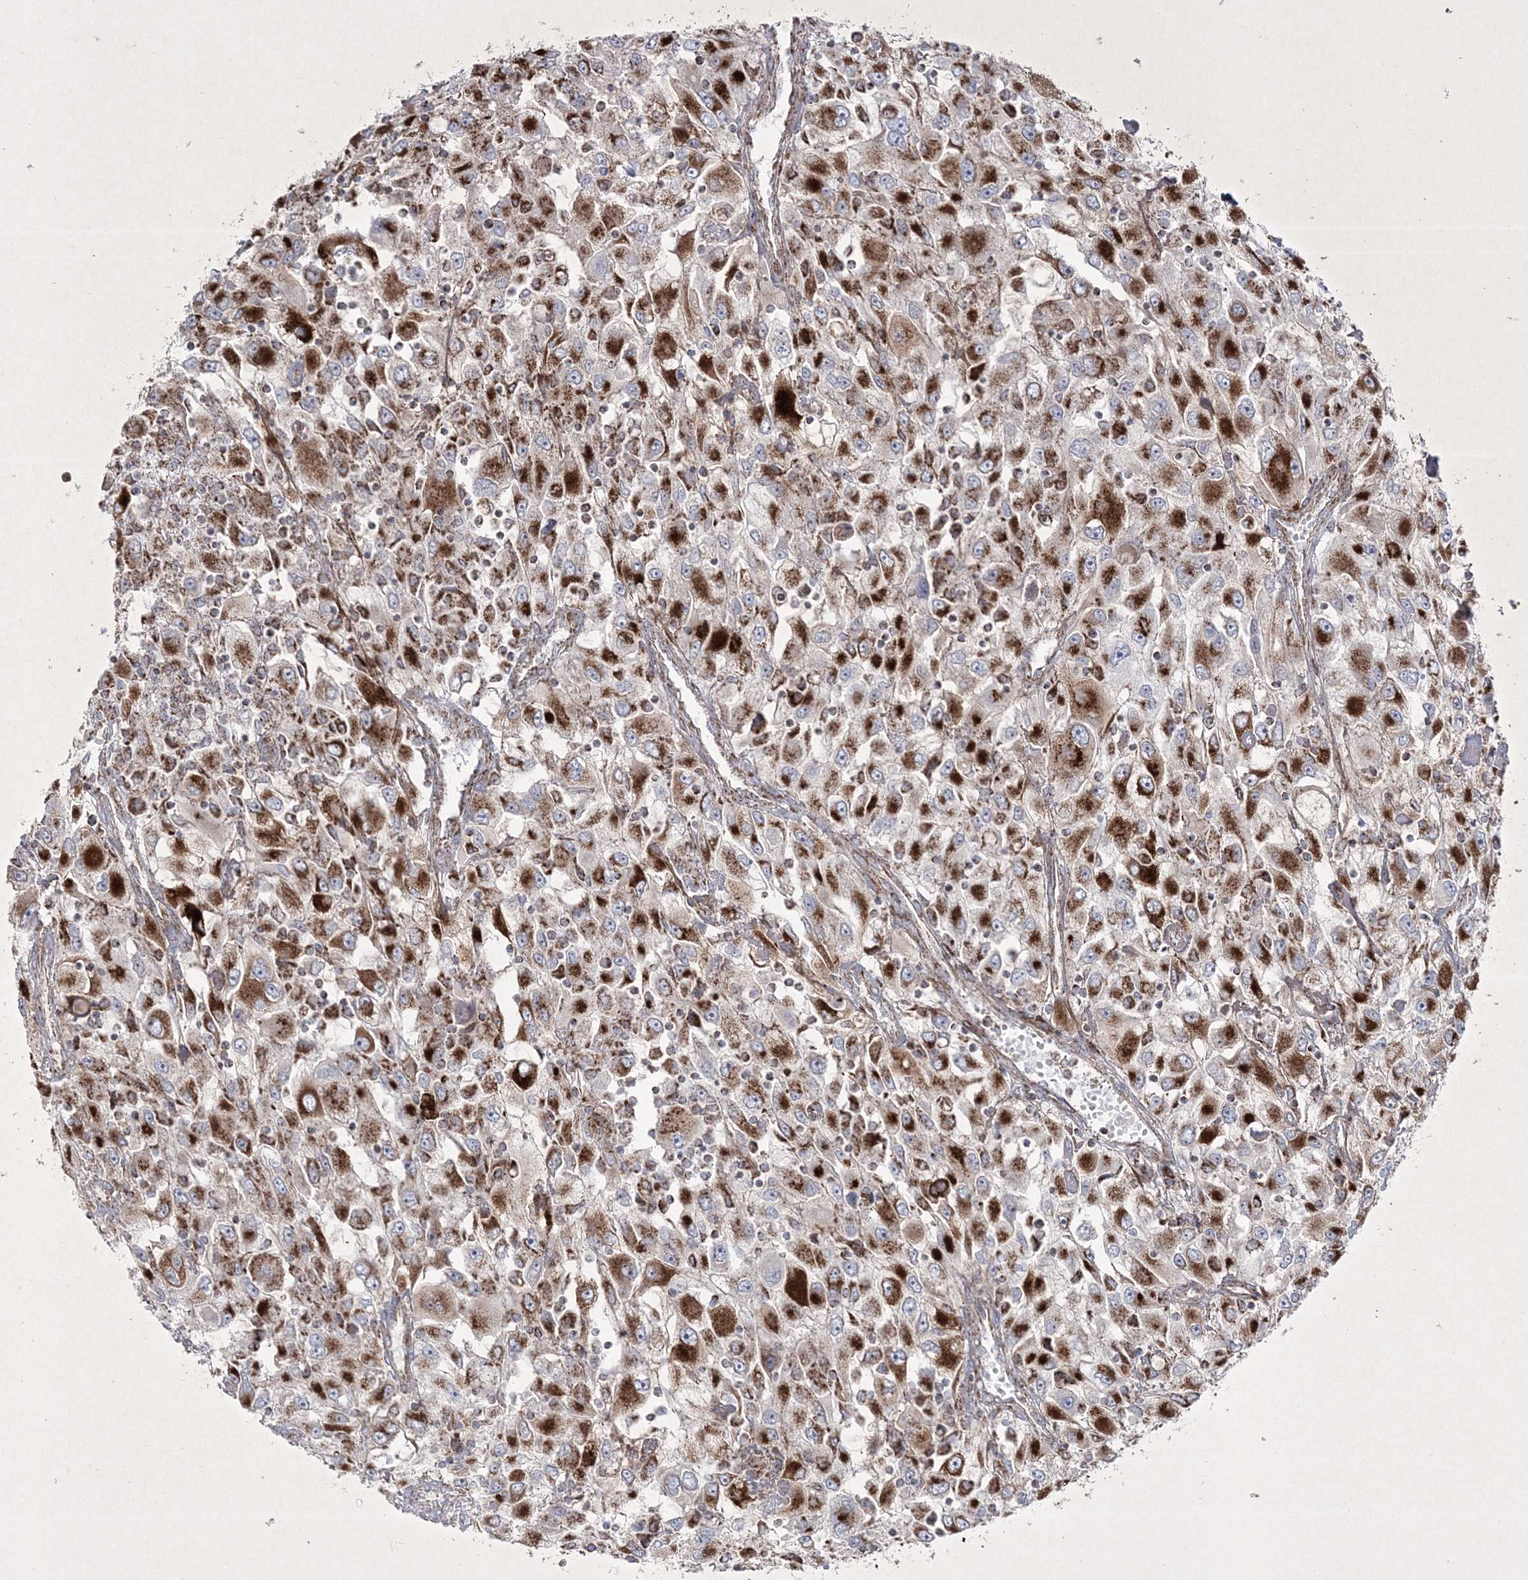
{"staining": {"intensity": "strong", "quantity": ">75%", "location": "cytoplasmic/membranous"}, "tissue": "renal cancer", "cell_type": "Tumor cells", "image_type": "cancer", "snomed": [{"axis": "morphology", "description": "Adenocarcinoma, NOS"}, {"axis": "topography", "description": "Kidney"}], "caption": "IHC of renal adenocarcinoma displays high levels of strong cytoplasmic/membranous expression in approximately >75% of tumor cells. The staining was performed using DAB (3,3'-diaminobenzidine), with brown indicating positive protein expression. Nuclei are stained blue with hematoxylin.", "gene": "RICTOR", "patient": {"sex": "female", "age": 52}}